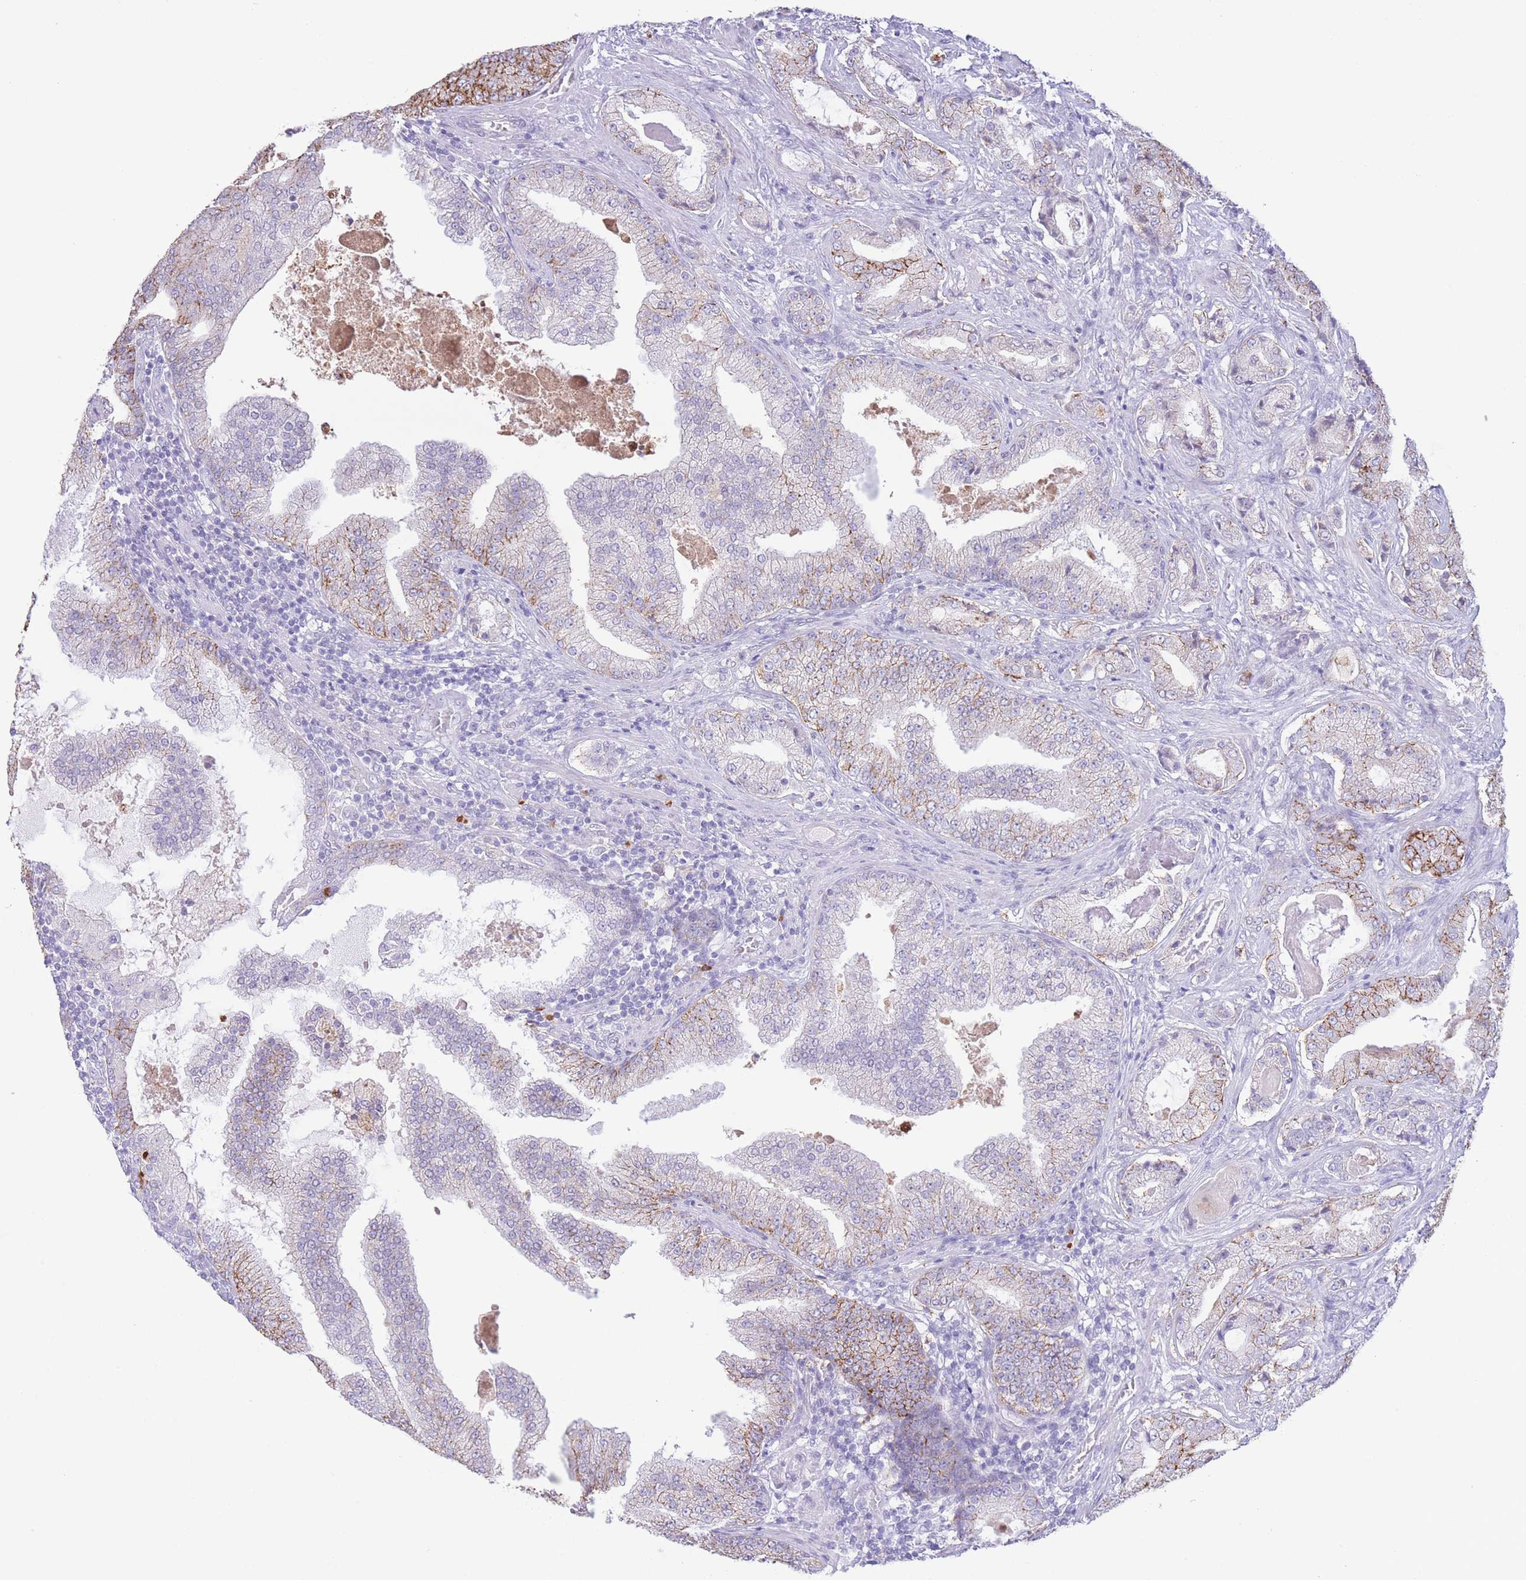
{"staining": {"intensity": "moderate", "quantity": "<25%", "location": "cytoplasmic/membranous"}, "tissue": "prostate cancer", "cell_type": "Tumor cells", "image_type": "cancer", "snomed": [{"axis": "morphology", "description": "Adenocarcinoma, High grade"}, {"axis": "topography", "description": "Prostate"}], "caption": "Brown immunohistochemical staining in human adenocarcinoma (high-grade) (prostate) reveals moderate cytoplasmic/membranous expression in approximately <25% of tumor cells.", "gene": "LCLAT1", "patient": {"sex": "male", "age": 68}}